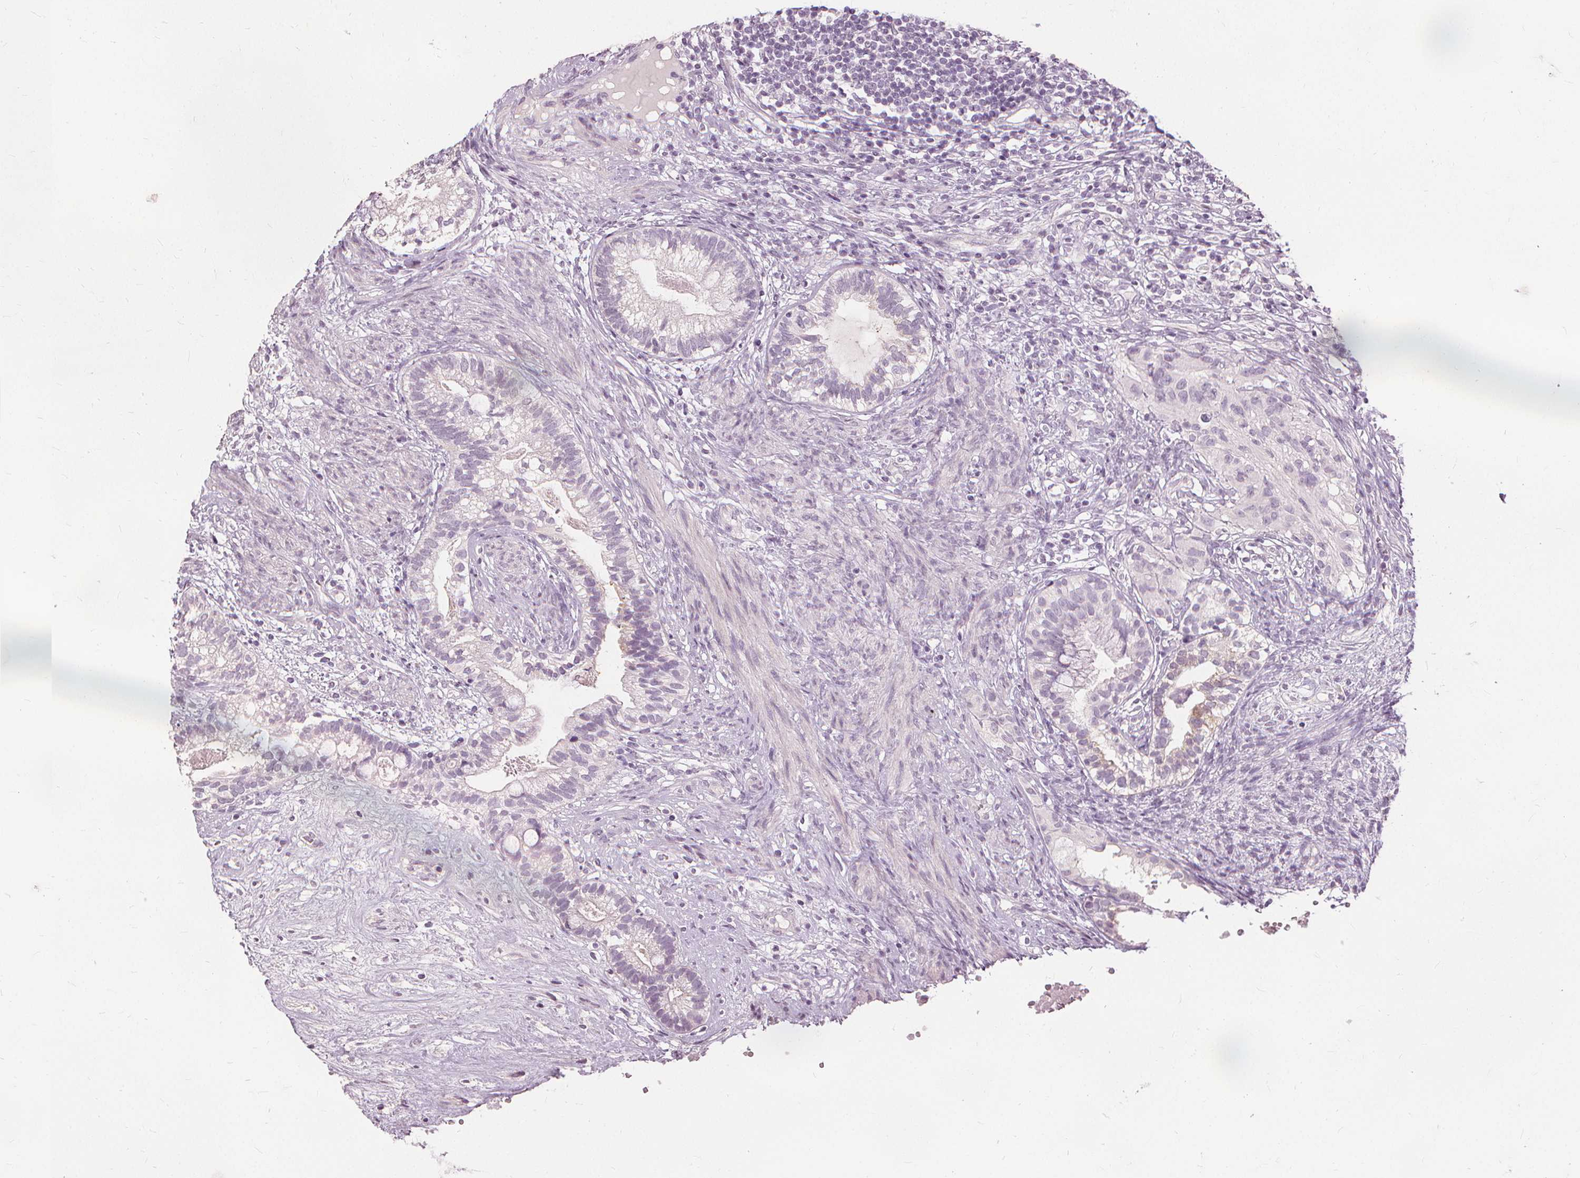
{"staining": {"intensity": "negative", "quantity": "none", "location": "none"}, "tissue": "testis cancer", "cell_type": "Tumor cells", "image_type": "cancer", "snomed": [{"axis": "morphology", "description": "Seminoma, NOS"}, {"axis": "morphology", "description": "Carcinoma, Embryonal, NOS"}, {"axis": "topography", "description": "Testis"}], "caption": "Immunohistochemistry photomicrograph of testis cancer (embryonal carcinoma) stained for a protein (brown), which reveals no staining in tumor cells.", "gene": "SFTPD", "patient": {"sex": "male", "age": 41}}